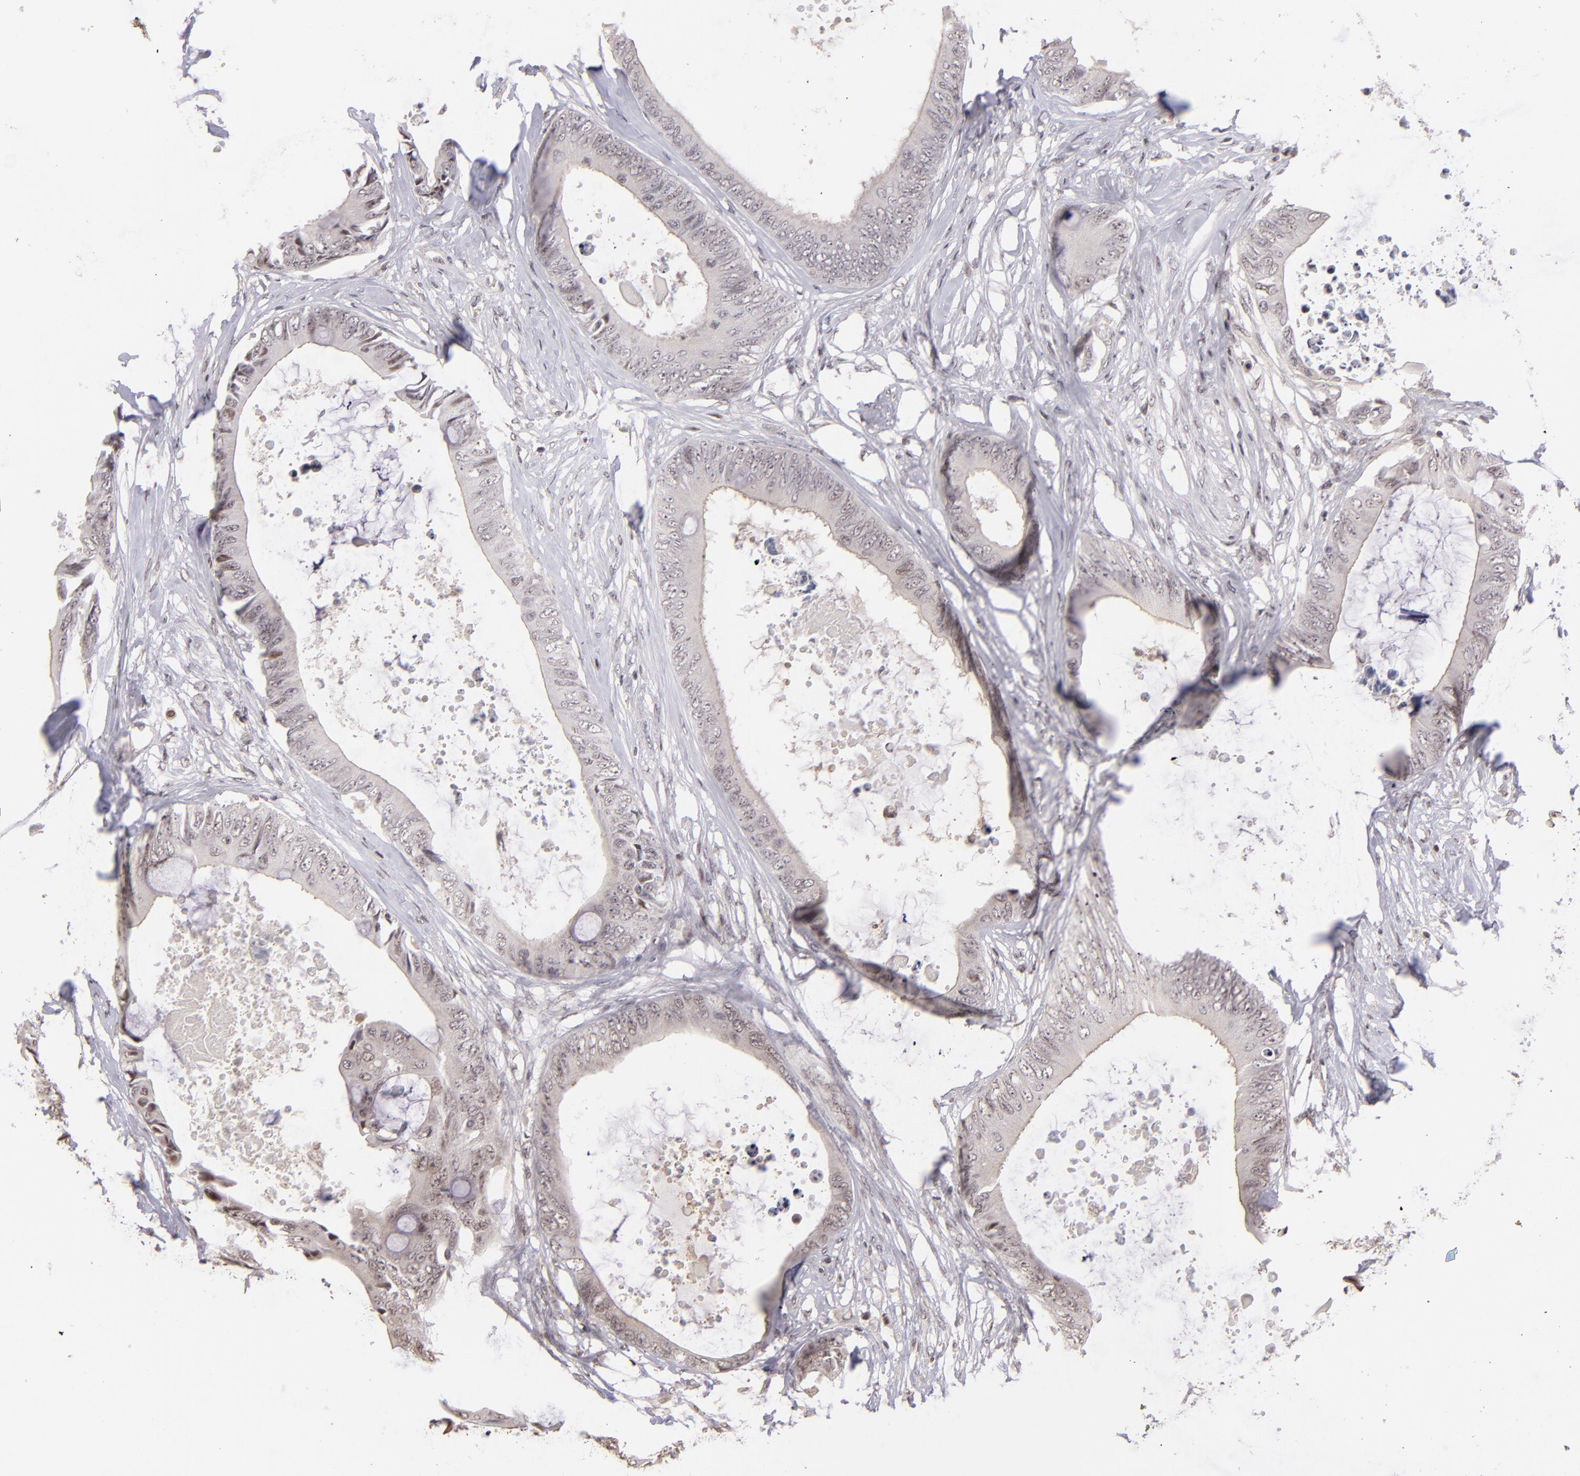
{"staining": {"intensity": "weak", "quantity": "<25%", "location": "nuclear"}, "tissue": "colorectal cancer", "cell_type": "Tumor cells", "image_type": "cancer", "snomed": [{"axis": "morphology", "description": "Normal tissue, NOS"}, {"axis": "morphology", "description": "Adenocarcinoma, NOS"}, {"axis": "topography", "description": "Rectum"}, {"axis": "topography", "description": "Peripheral nerve tissue"}], "caption": "Colorectal cancer (adenocarcinoma) was stained to show a protein in brown. There is no significant positivity in tumor cells.", "gene": "RARB", "patient": {"sex": "female", "age": 77}}